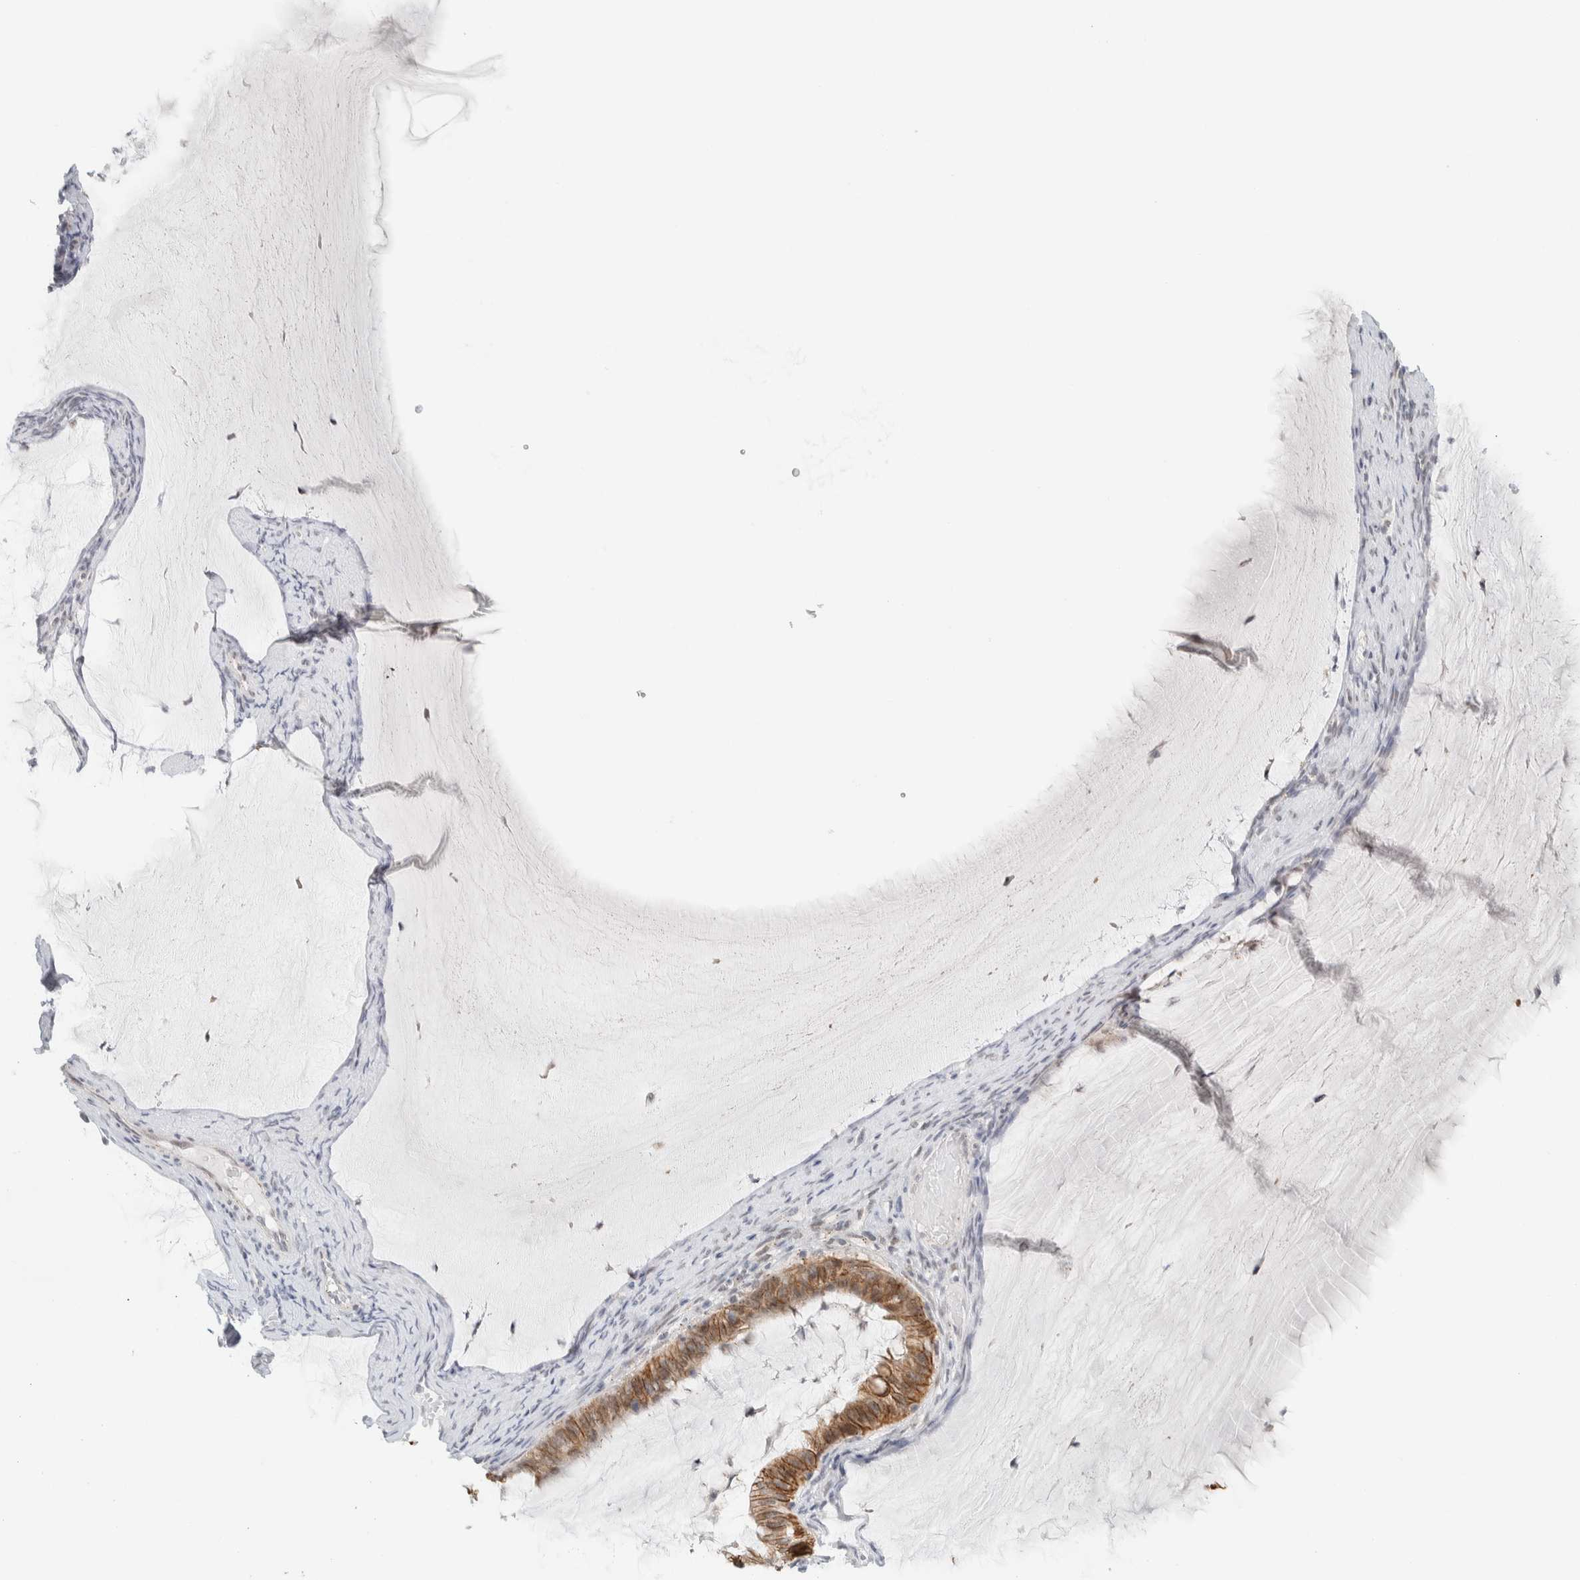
{"staining": {"intensity": "moderate", "quantity": ">75%", "location": "cytoplasmic/membranous"}, "tissue": "ovarian cancer", "cell_type": "Tumor cells", "image_type": "cancer", "snomed": [{"axis": "morphology", "description": "Cystadenocarcinoma, mucinous, NOS"}, {"axis": "topography", "description": "Ovary"}], "caption": "A brown stain labels moderate cytoplasmic/membranous staining of a protein in ovarian cancer tumor cells.", "gene": "CDH17", "patient": {"sex": "female", "age": 61}}